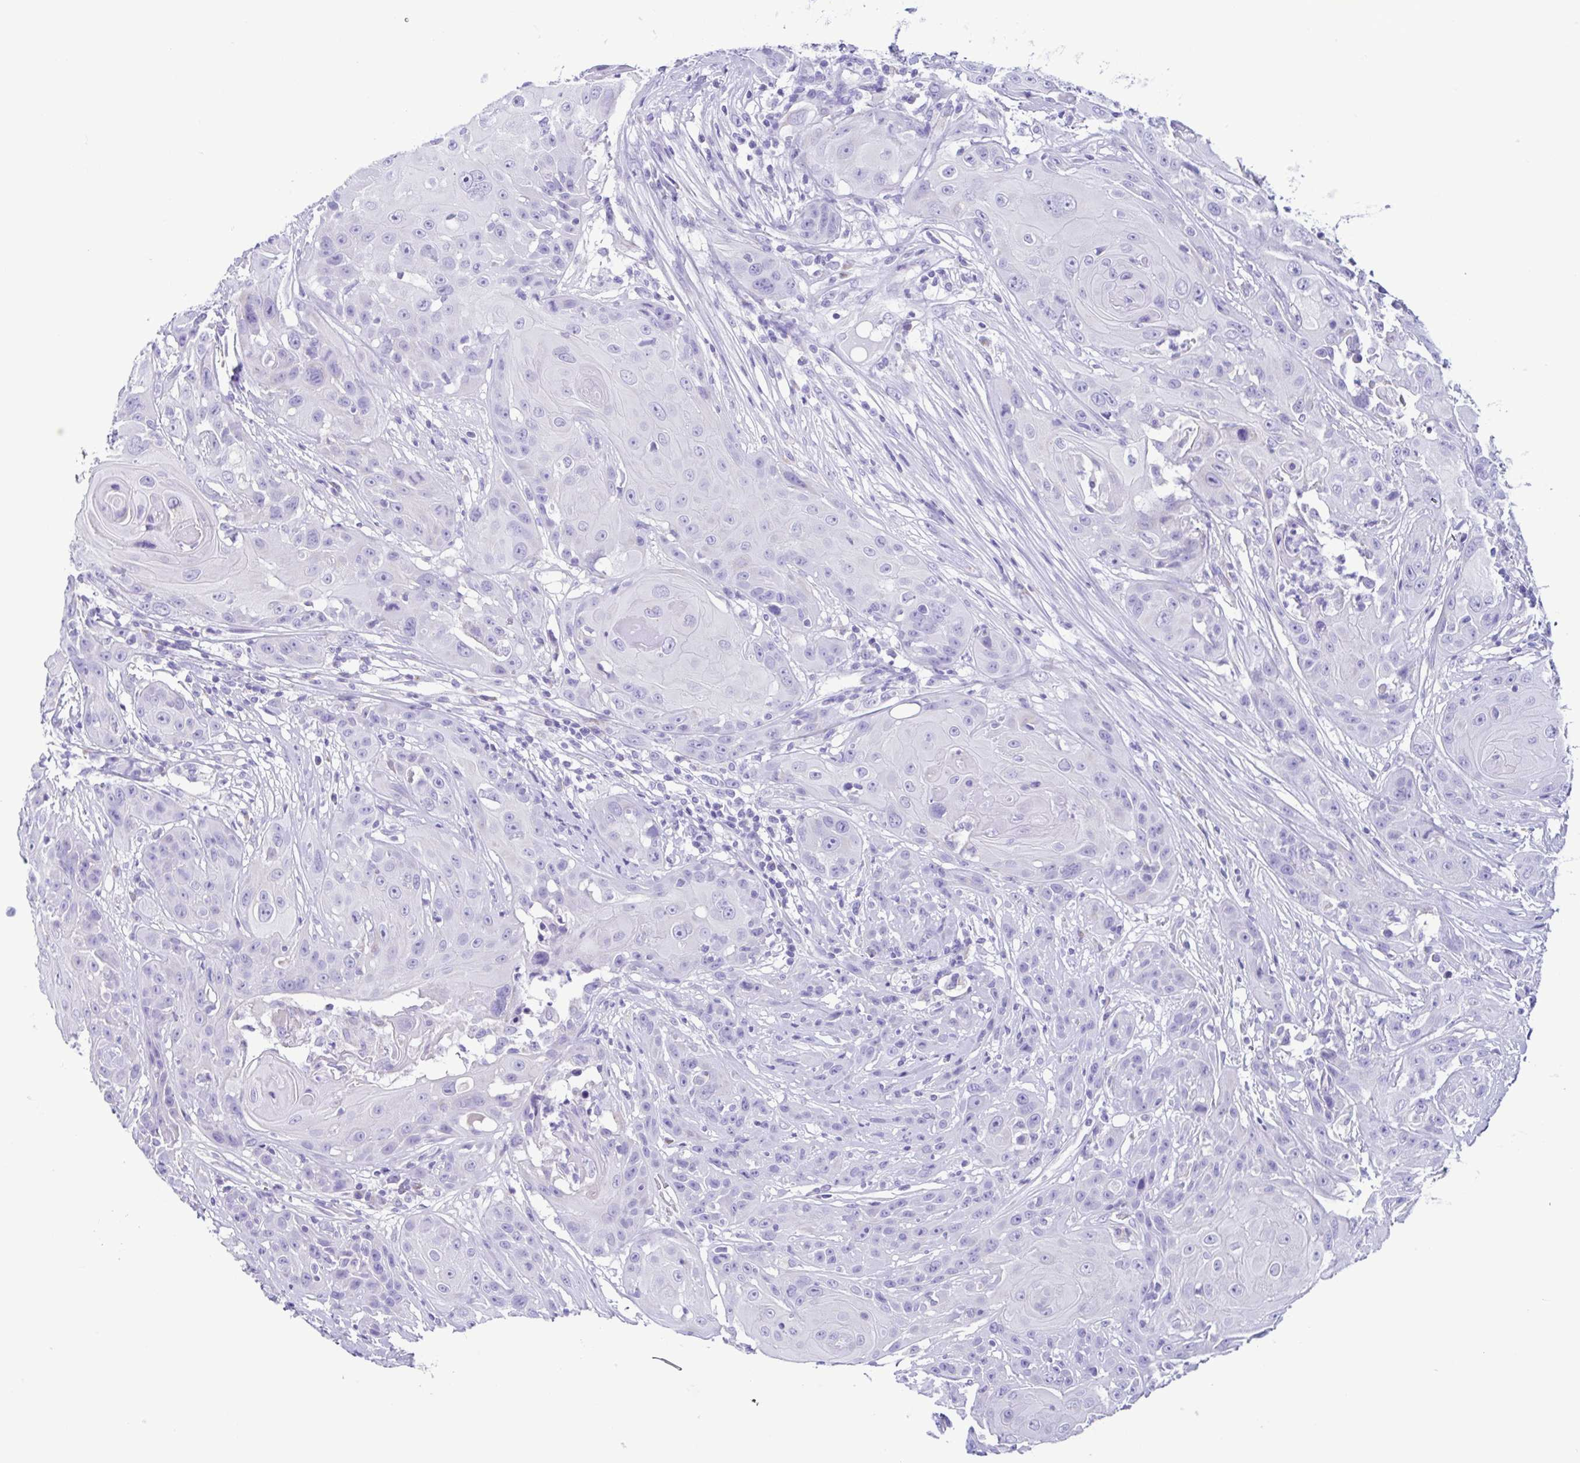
{"staining": {"intensity": "negative", "quantity": "none", "location": "none"}, "tissue": "head and neck cancer", "cell_type": "Tumor cells", "image_type": "cancer", "snomed": [{"axis": "morphology", "description": "Squamous cell carcinoma, NOS"}, {"axis": "topography", "description": "Skin"}, {"axis": "topography", "description": "Head-Neck"}], "caption": "IHC of human head and neck squamous cell carcinoma demonstrates no expression in tumor cells. (DAB immunohistochemistry (IHC), high magnification).", "gene": "ACTRT3", "patient": {"sex": "male", "age": 80}}